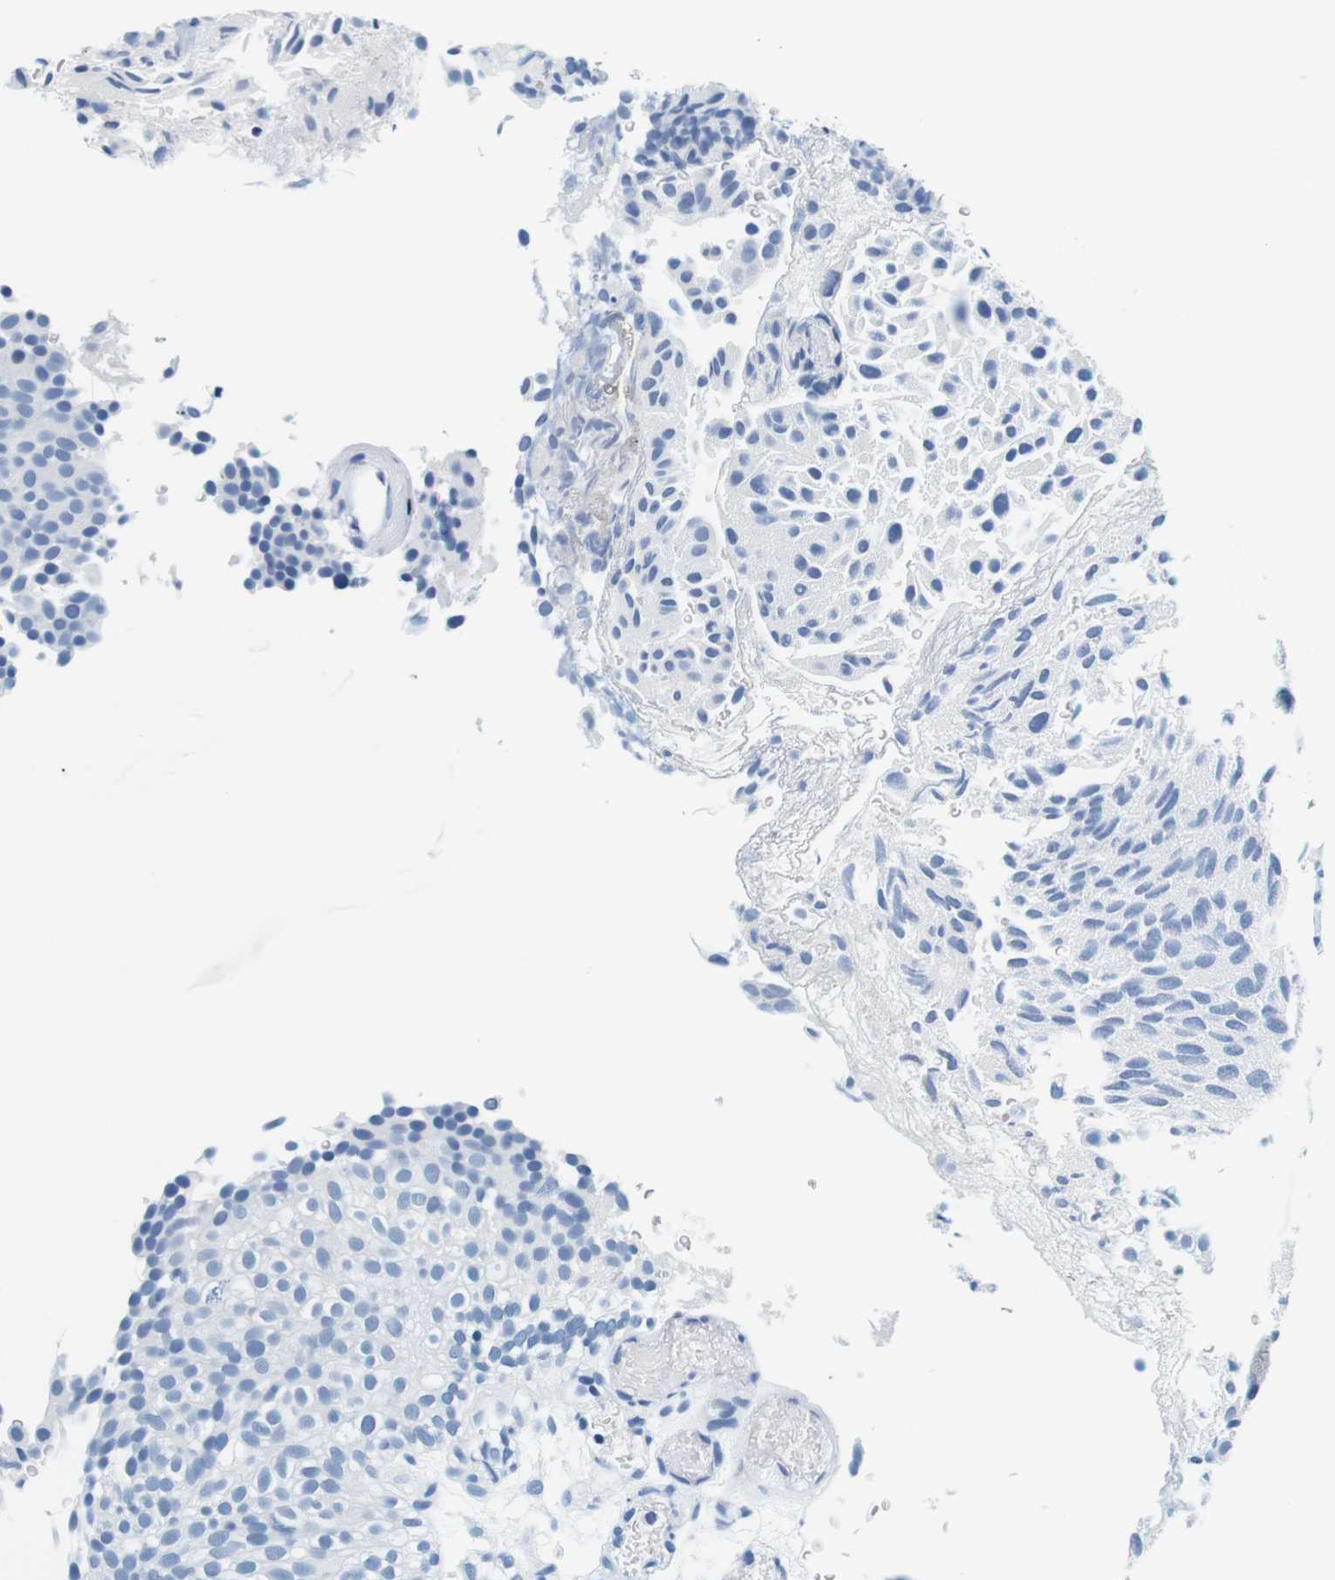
{"staining": {"intensity": "negative", "quantity": "none", "location": "none"}, "tissue": "urothelial cancer", "cell_type": "Tumor cells", "image_type": "cancer", "snomed": [{"axis": "morphology", "description": "Urothelial carcinoma, Low grade"}, {"axis": "topography", "description": "Urinary bladder"}], "caption": "Immunohistochemical staining of human urothelial cancer shows no significant expression in tumor cells.", "gene": "ELANE", "patient": {"sex": "male", "age": 78}}